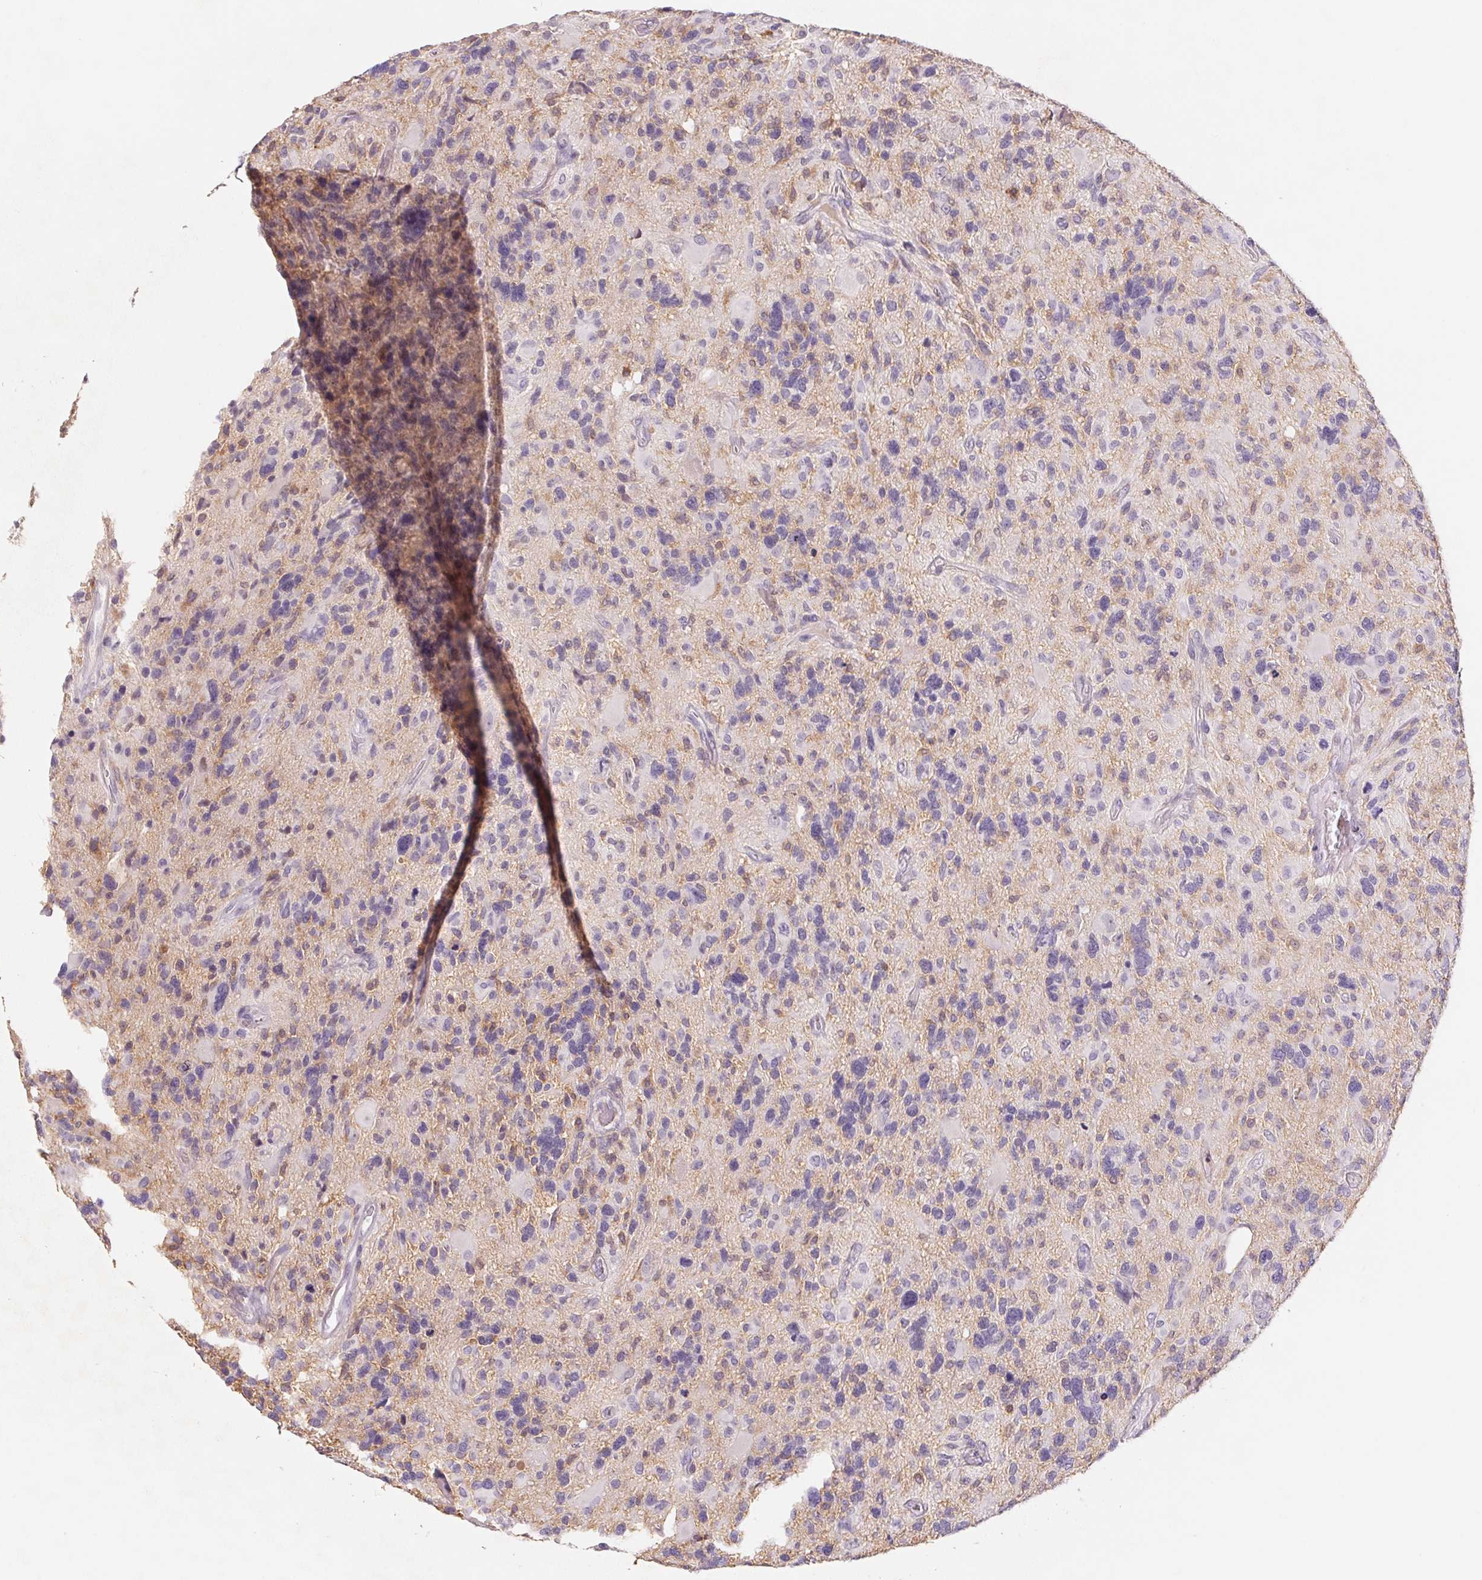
{"staining": {"intensity": "weak", "quantity": "<25%", "location": "cytoplasmic/membranous"}, "tissue": "glioma", "cell_type": "Tumor cells", "image_type": "cancer", "snomed": [{"axis": "morphology", "description": "Glioma, malignant, High grade"}, {"axis": "topography", "description": "Brain"}], "caption": "Immunohistochemistry histopathology image of neoplastic tissue: human glioma stained with DAB displays no significant protein expression in tumor cells.", "gene": "KIF26A", "patient": {"sex": "male", "age": 49}}